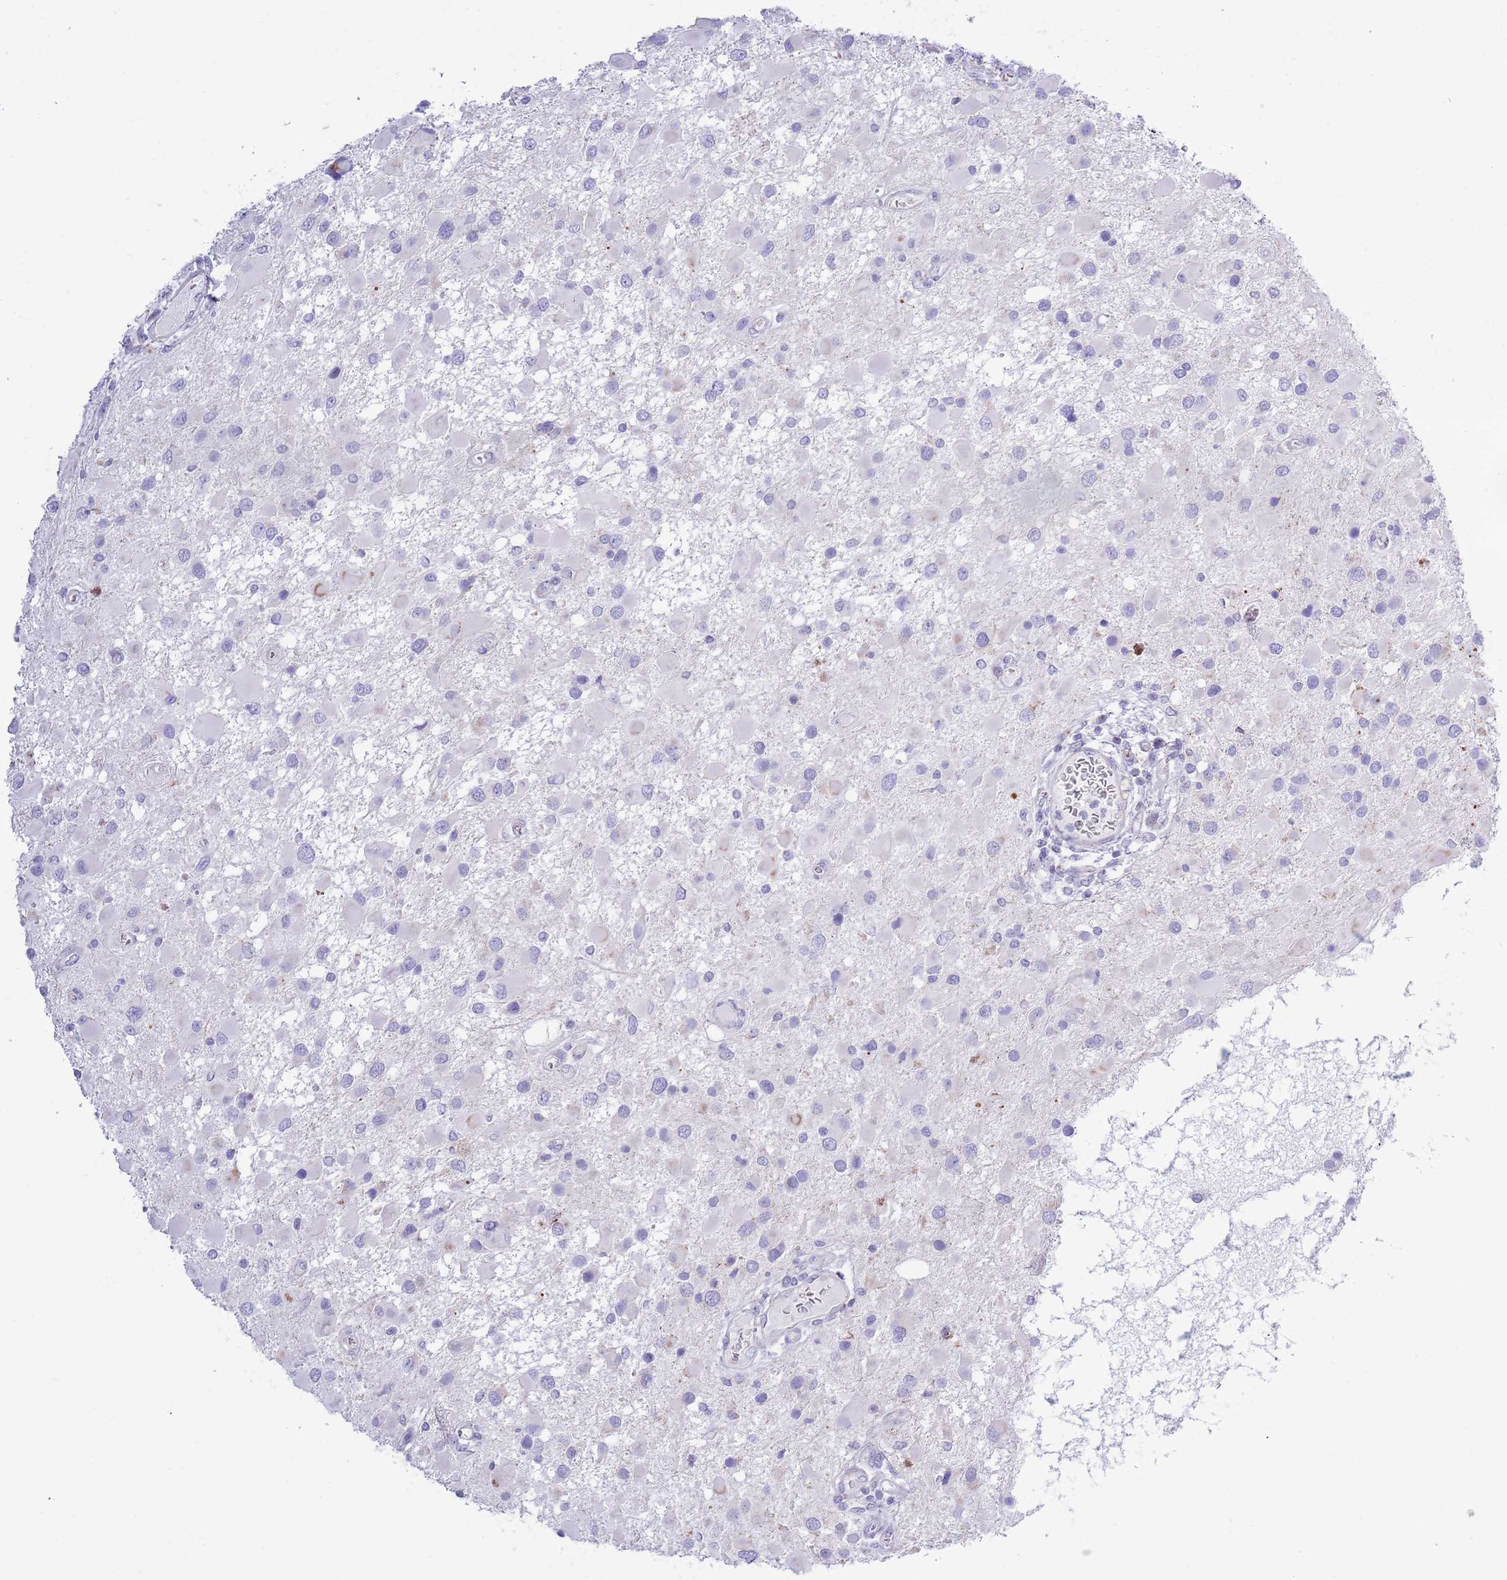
{"staining": {"intensity": "negative", "quantity": "none", "location": "none"}, "tissue": "glioma", "cell_type": "Tumor cells", "image_type": "cancer", "snomed": [{"axis": "morphology", "description": "Glioma, malignant, High grade"}, {"axis": "topography", "description": "Brain"}], "caption": "Immunohistochemical staining of human malignant high-grade glioma reveals no significant positivity in tumor cells. Brightfield microscopy of immunohistochemistry (IHC) stained with DAB (brown) and hematoxylin (blue), captured at high magnification.", "gene": "MOCOS", "patient": {"sex": "male", "age": 53}}